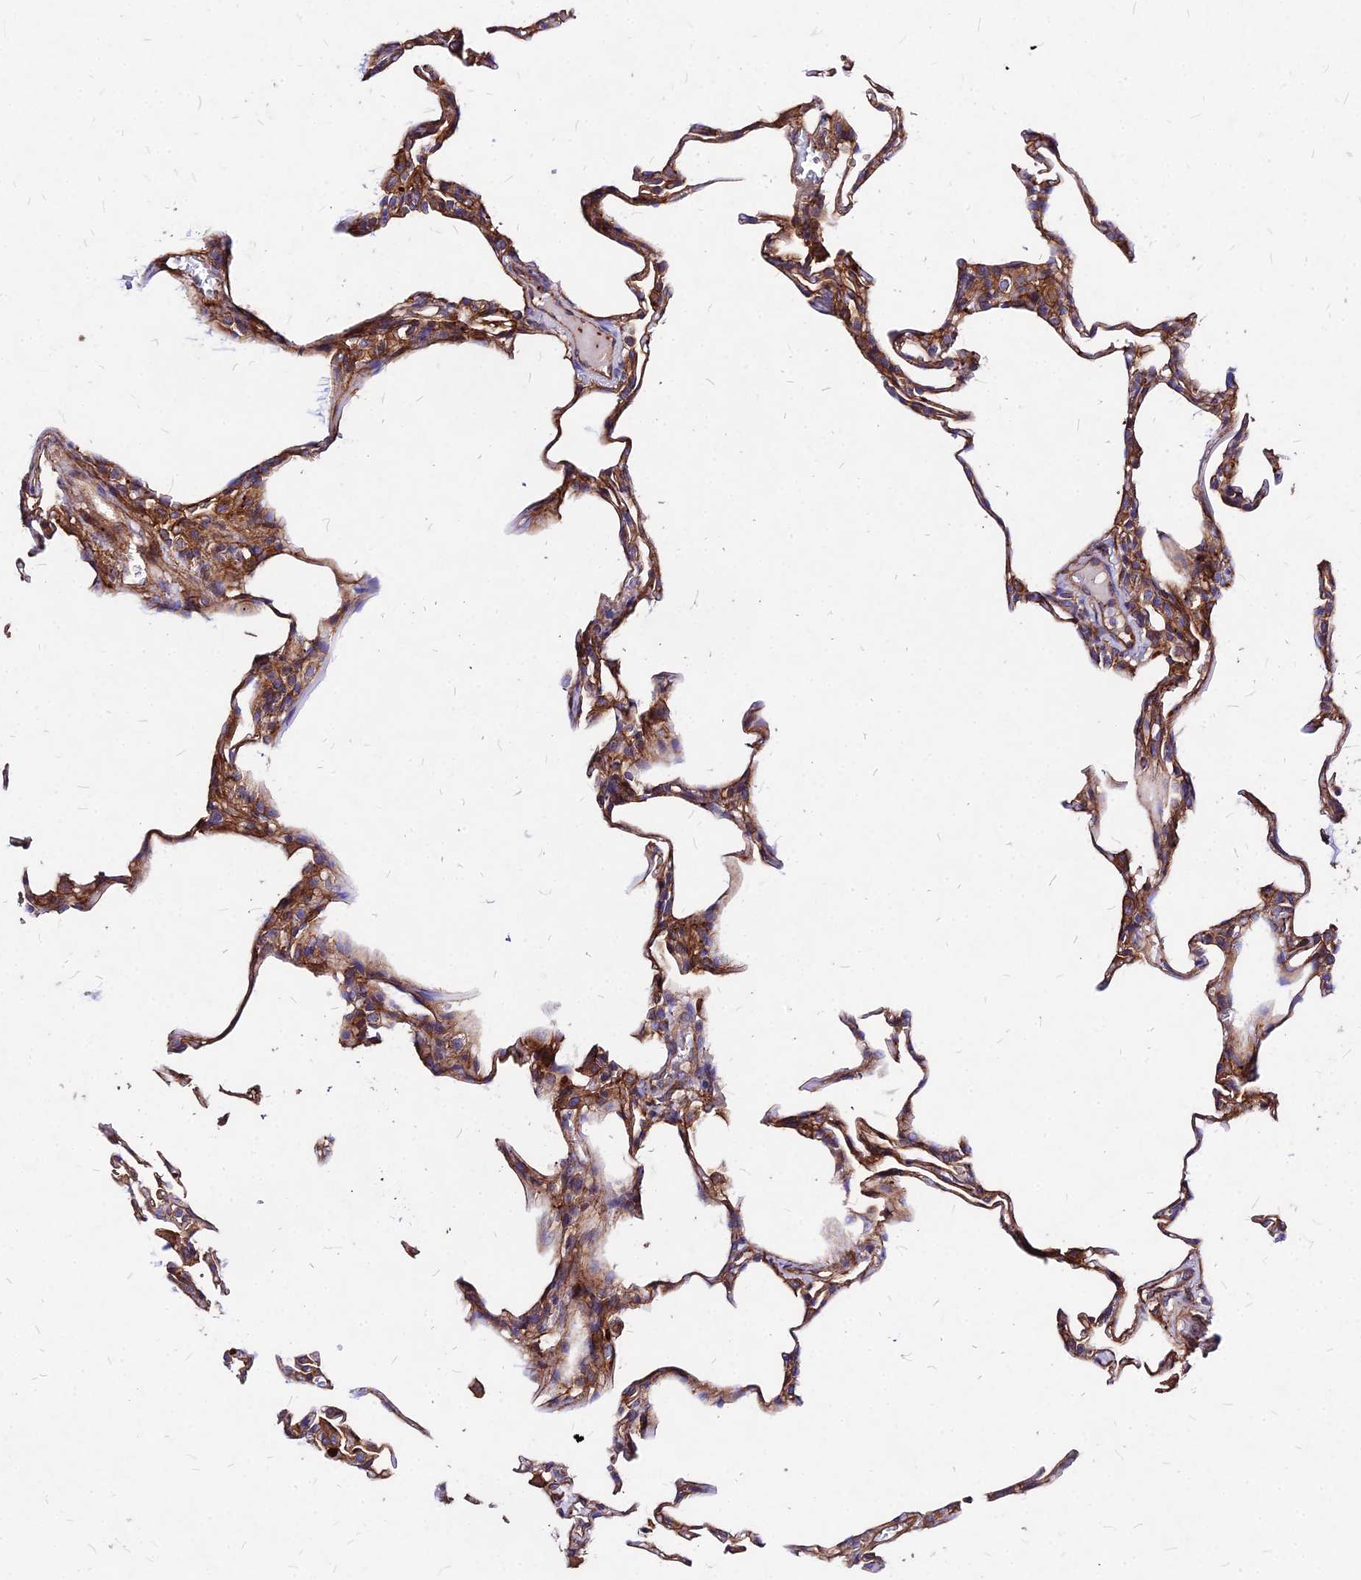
{"staining": {"intensity": "moderate", "quantity": ">75%", "location": "cytoplasmic/membranous"}, "tissue": "lung", "cell_type": "Alveolar cells", "image_type": "normal", "snomed": [{"axis": "morphology", "description": "Normal tissue, NOS"}, {"axis": "topography", "description": "Lung"}], "caption": "This image displays immunohistochemistry (IHC) staining of normal lung, with medium moderate cytoplasmic/membranous expression in about >75% of alveolar cells.", "gene": "EFCC1", "patient": {"sex": "male", "age": 20}}